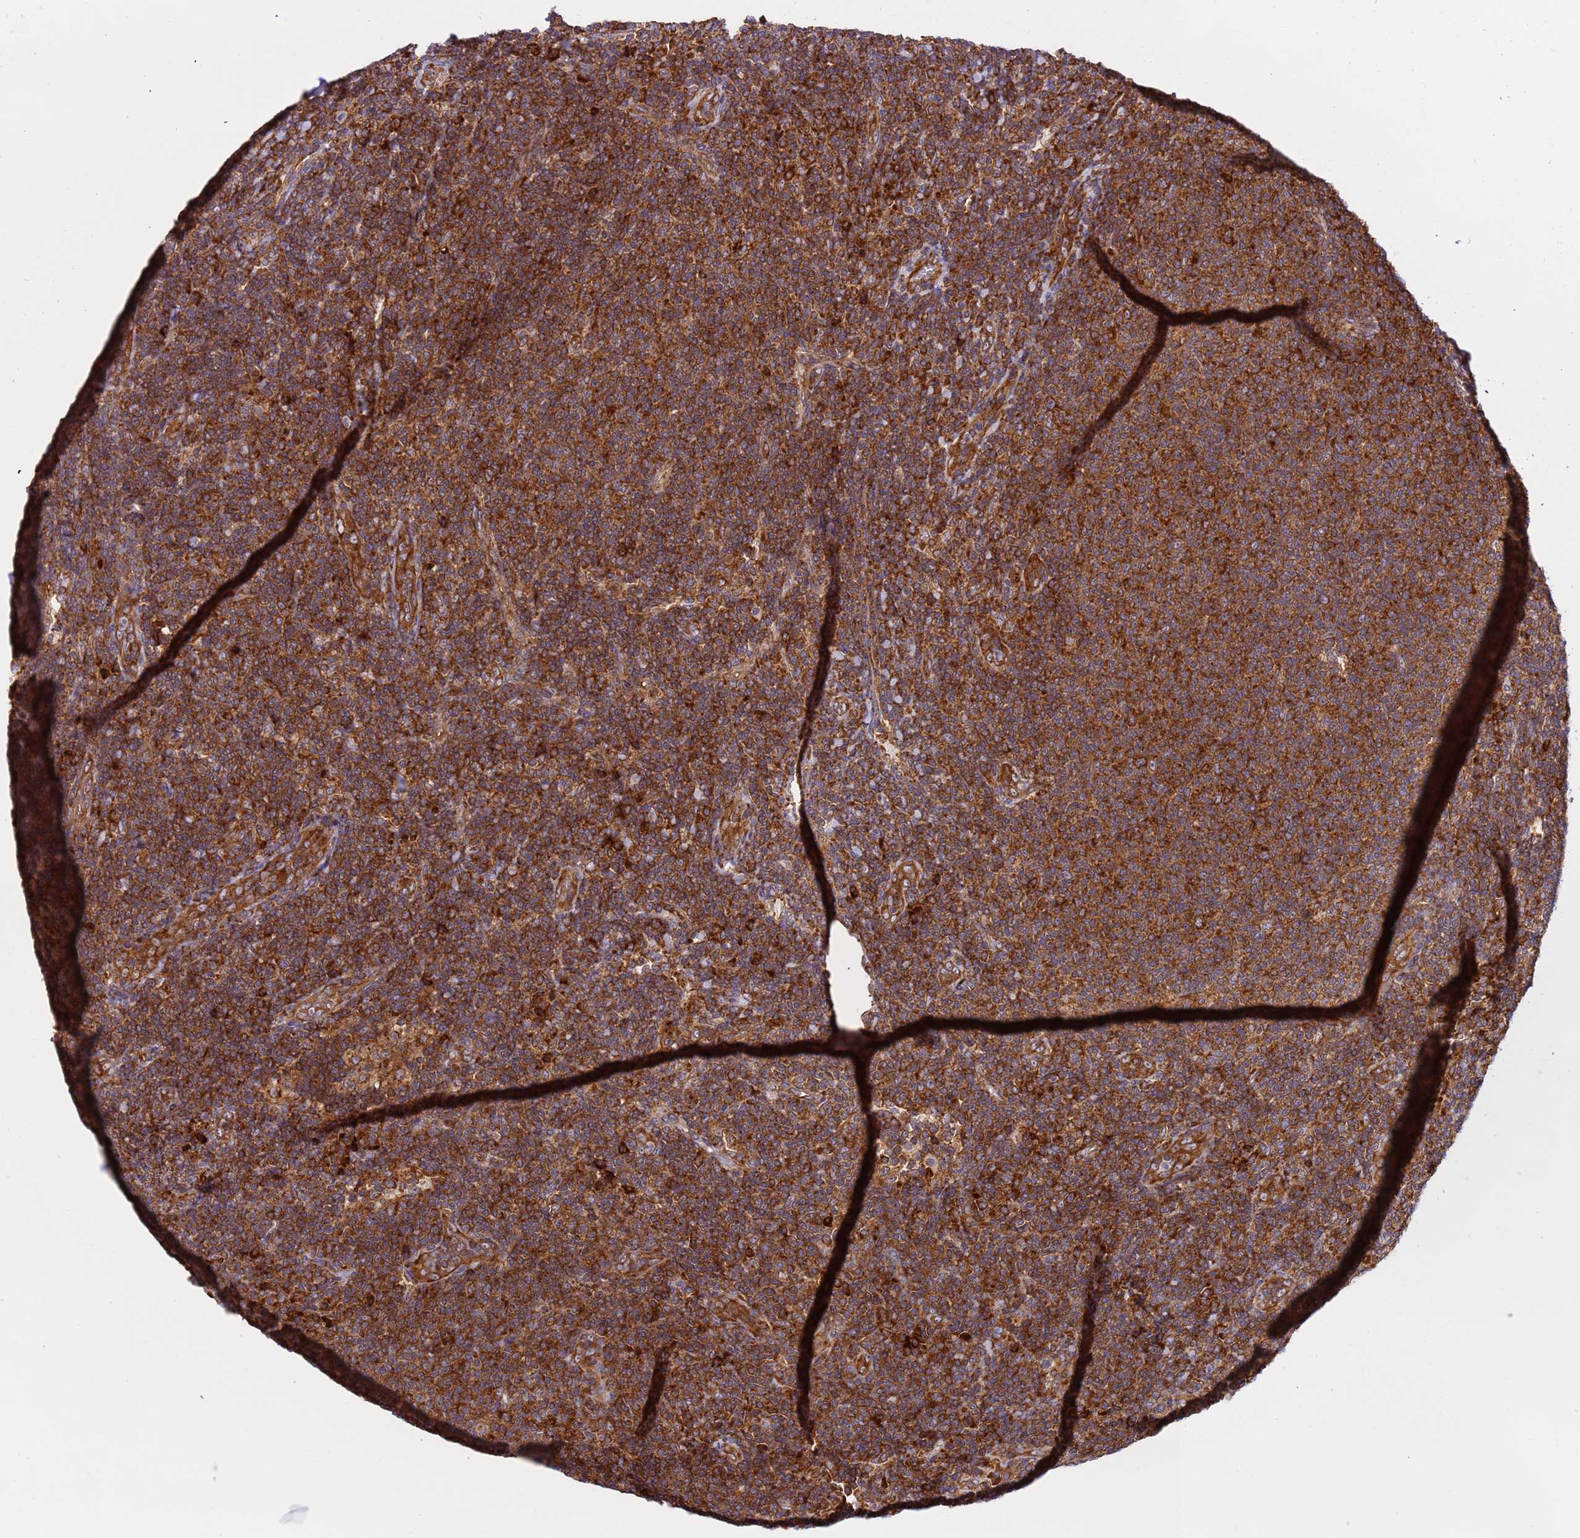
{"staining": {"intensity": "strong", "quantity": ">75%", "location": "cytoplasmic/membranous"}, "tissue": "lymphoma", "cell_type": "Tumor cells", "image_type": "cancer", "snomed": [{"axis": "morphology", "description": "Malignant lymphoma, non-Hodgkin's type, Low grade"}, {"axis": "topography", "description": "Lymph node"}], "caption": "Malignant lymphoma, non-Hodgkin's type (low-grade) tissue reveals strong cytoplasmic/membranous expression in about >75% of tumor cells, visualized by immunohistochemistry. (brown staining indicates protein expression, while blue staining denotes nuclei).", "gene": "RPL36", "patient": {"sex": "male", "age": 66}}